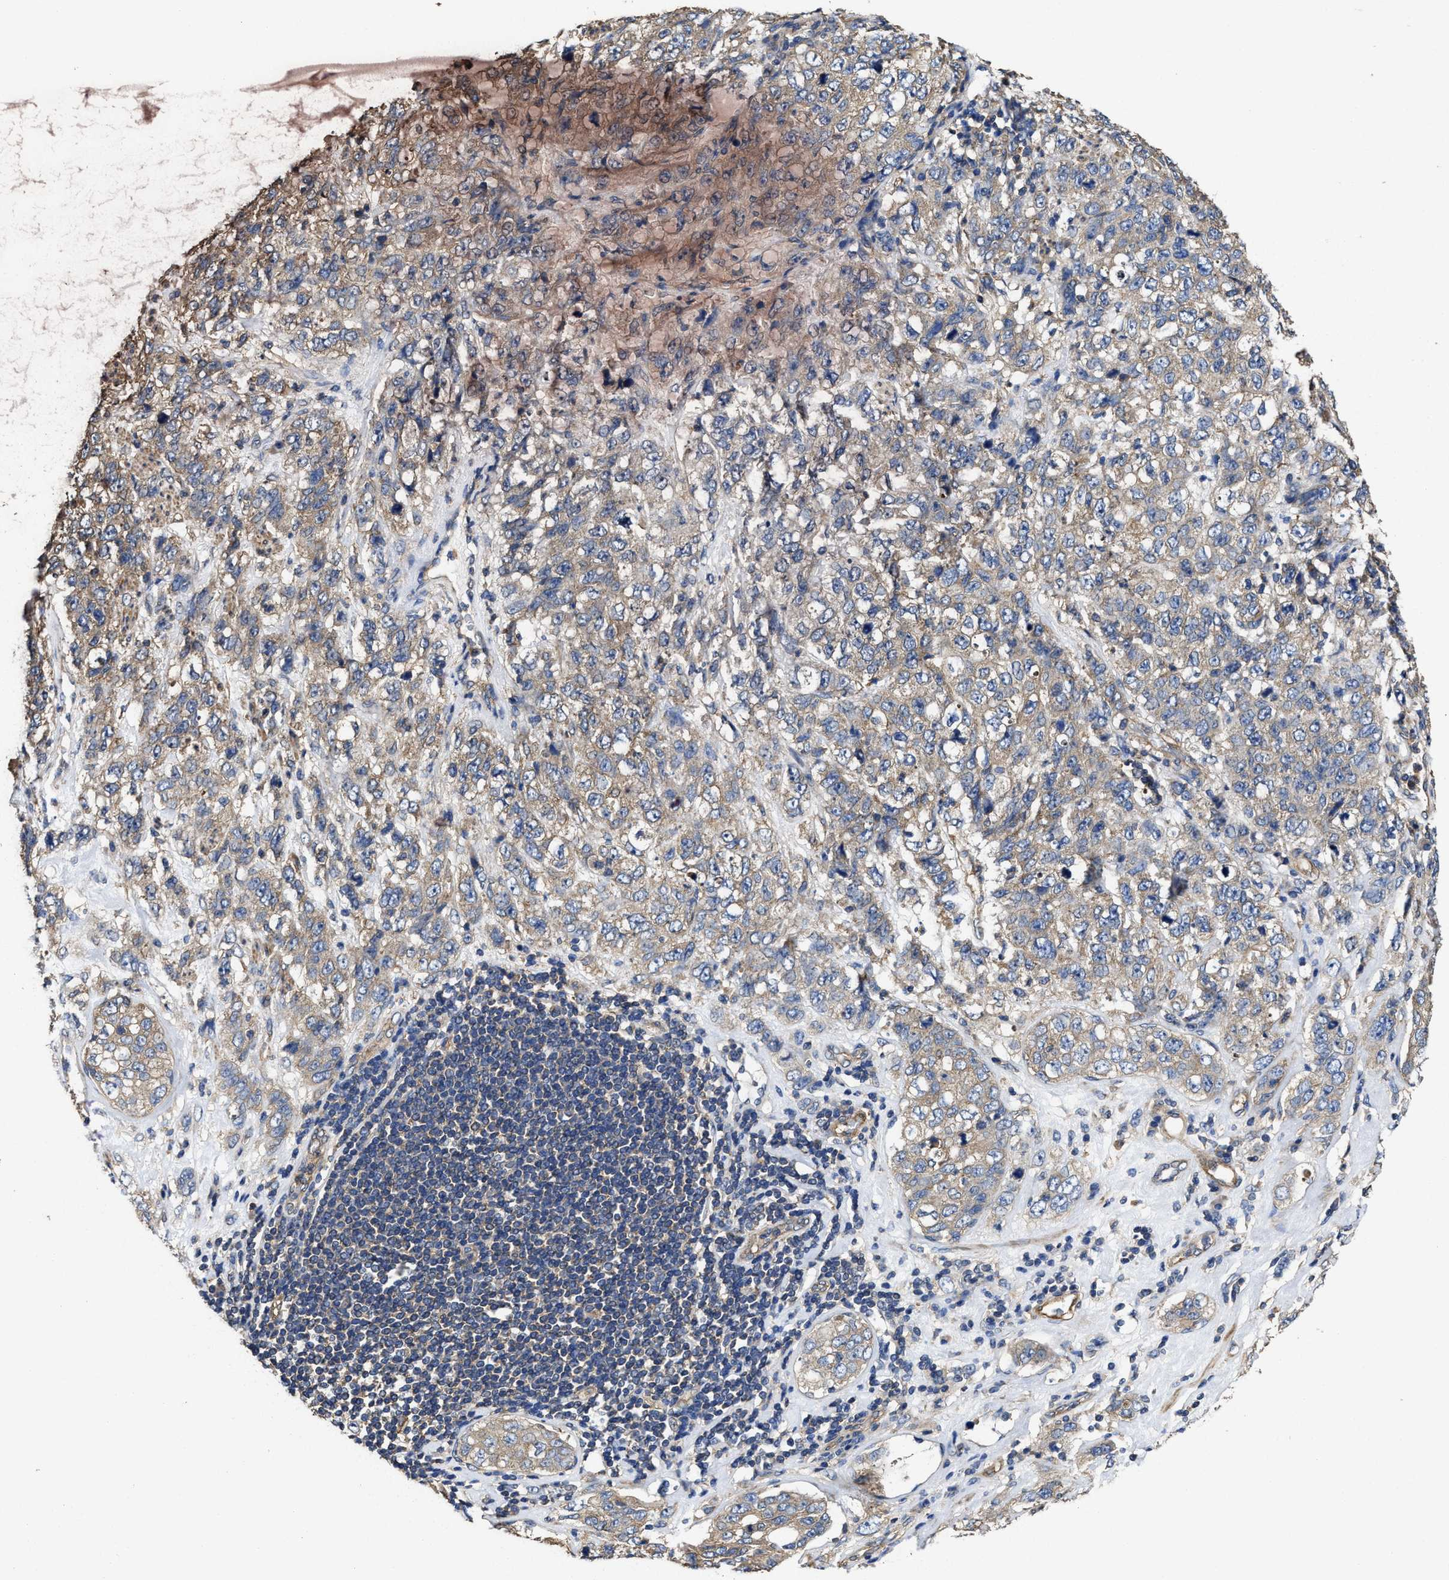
{"staining": {"intensity": "weak", "quantity": "25%-75%", "location": "cytoplasmic/membranous"}, "tissue": "stomach cancer", "cell_type": "Tumor cells", "image_type": "cancer", "snomed": [{"axis": "morphology", "description": "Adenocarcinoma, NOS"}, {"axis": "topography", "description": "Stomach"}], "caption": "Immunohistochemical staining of stomach cancer displays low levels of weak cytoplasmic/membranous staining in approximately 25%-75% of tumor cells.", "gene": "SFXN4", "patient": {"sex": "male", "age": 48}}